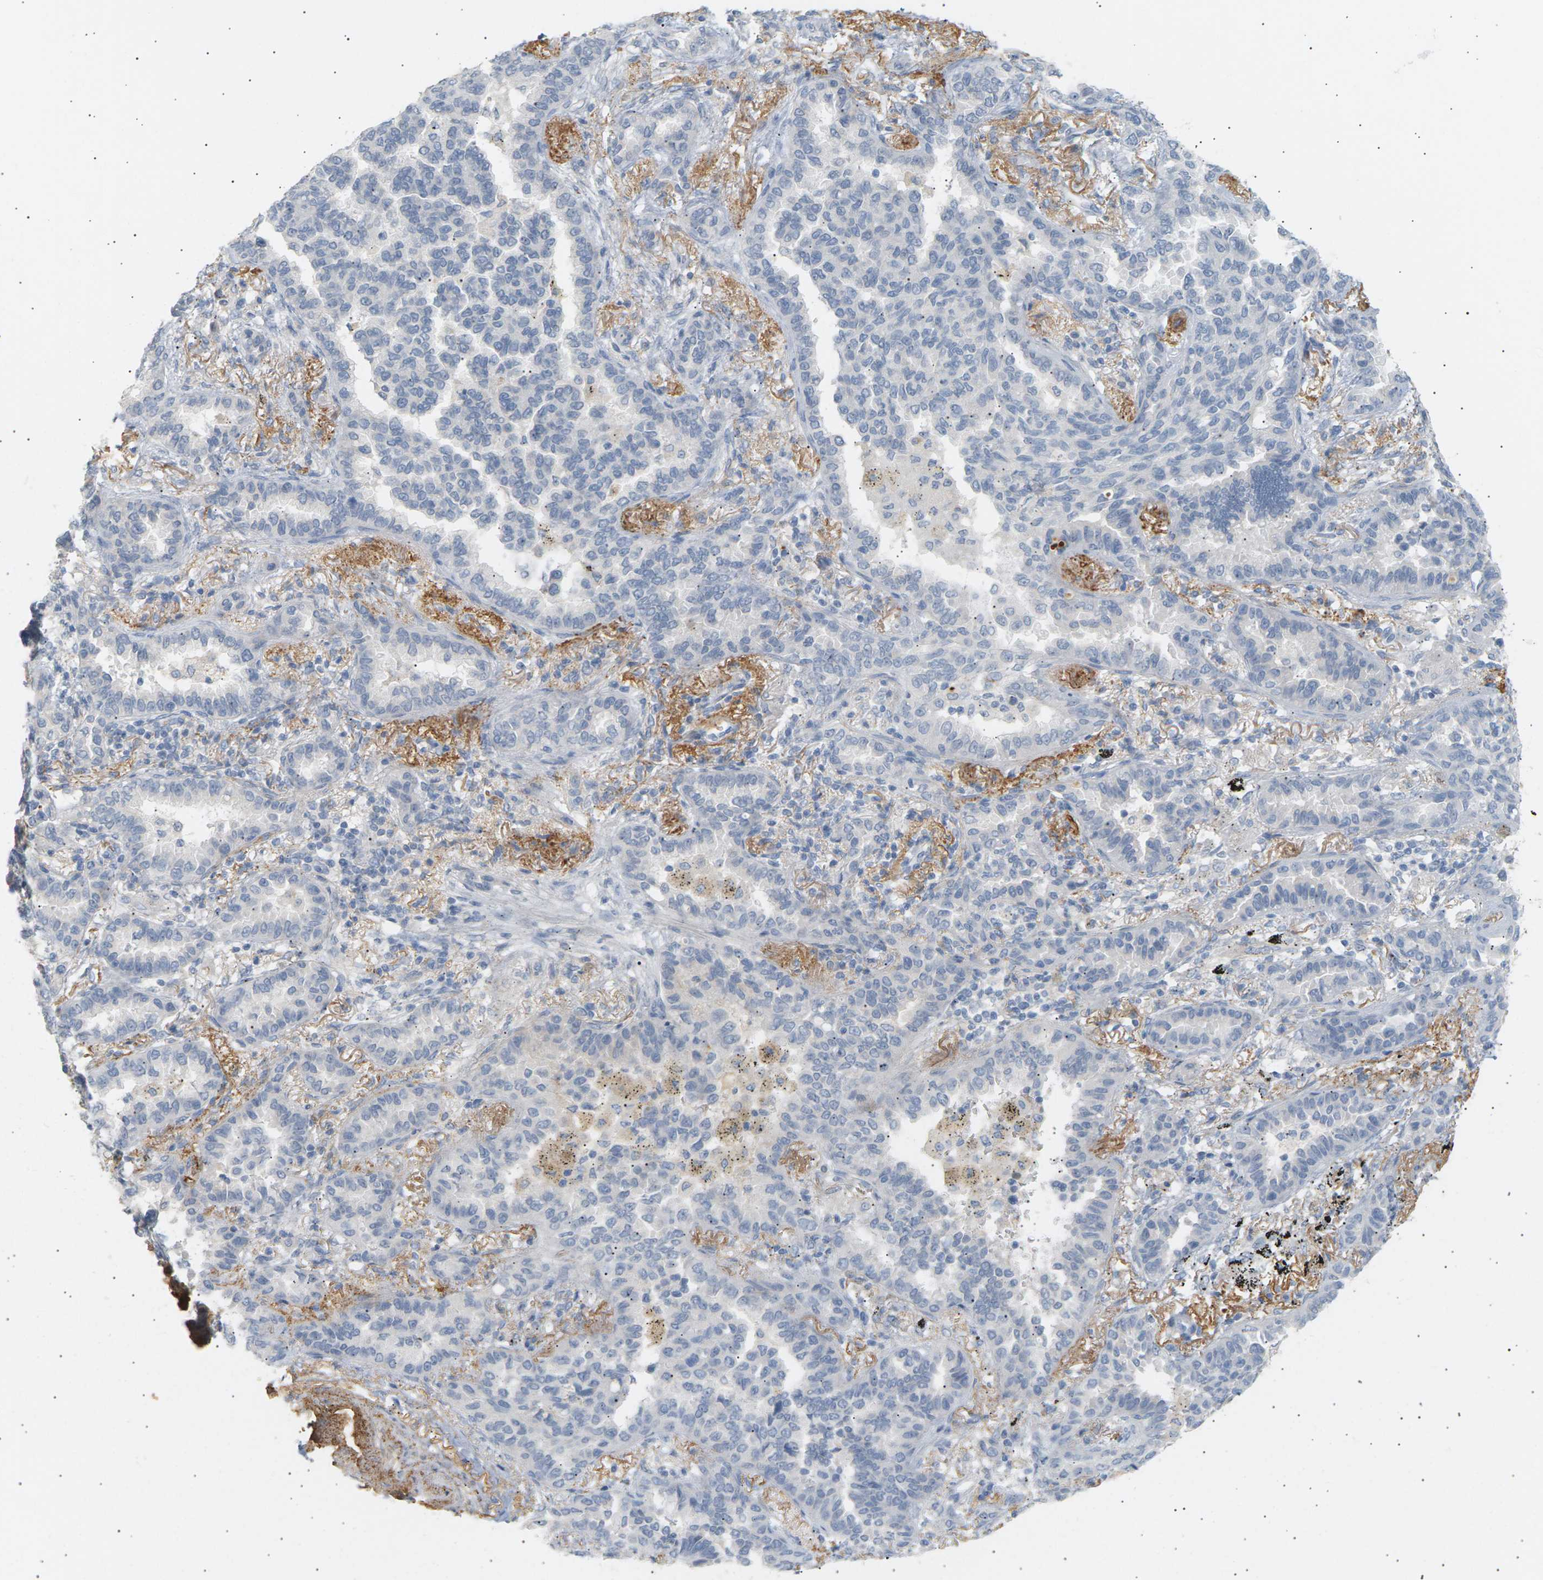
{"staining": {"intensity": "negative", "quantity": "none", "location": "none"}, "tissue": "lung cancer", "cell_type": "Tumor cells", "image_type": "cancer", "snomed": [{"axis": "morphology", "description": "Normal tissue, NOS"}, {"axis": "morphology", "description": "Adenocarcinoma, NOS"}, {"axis": "topography", "description": "Lung"}], "caption": "Tumor cells show no significant protein expression in adenocarcinoma (lung). (IHC, brightfield microscopy, high magnification).", "gene": "CLU", "patient": {"sex": "male", "age": 59}}